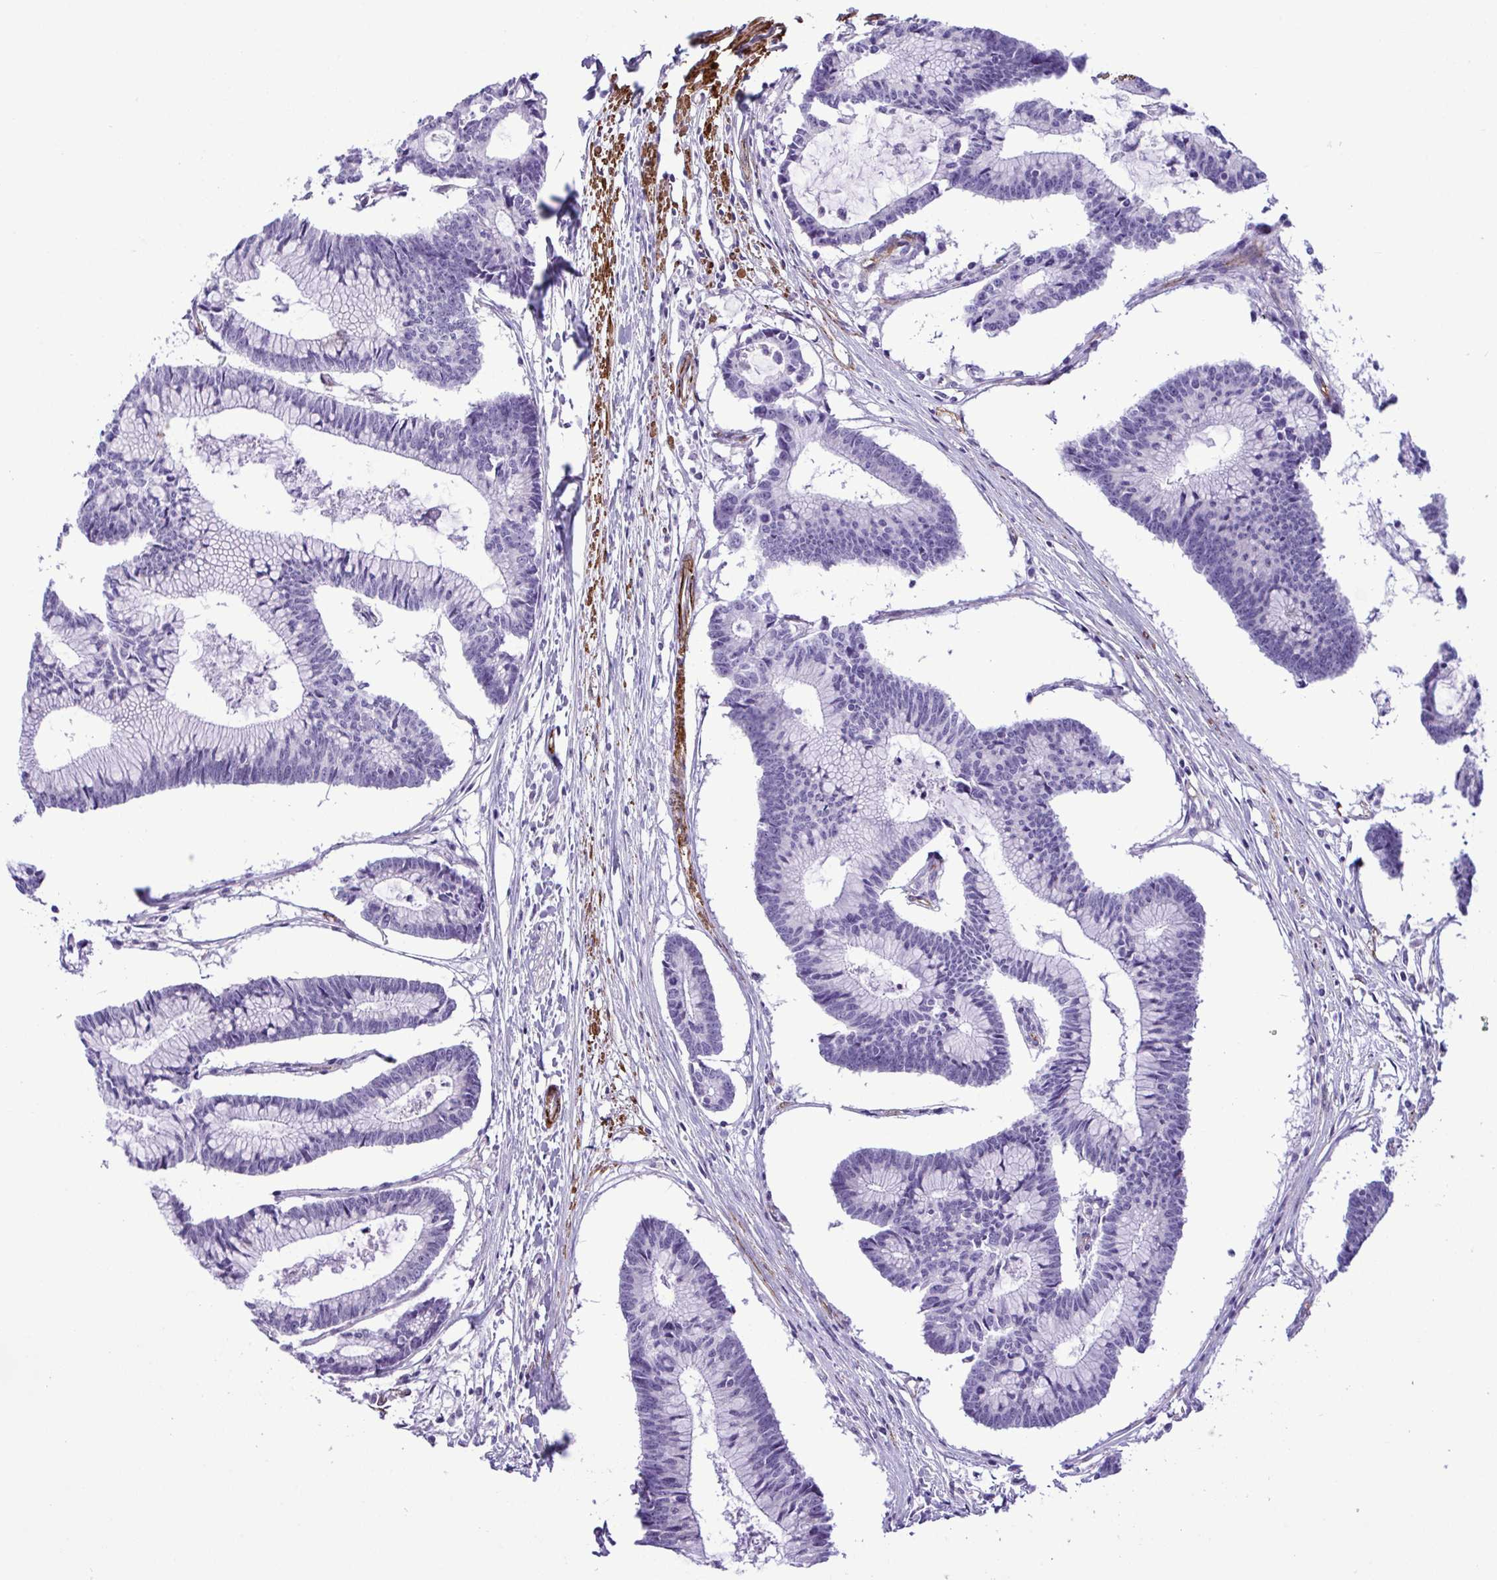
{"staining": {"intensity": "negative", "quantity": "none", "location": "none"}, "tissue": "colorectal cancer", "cell_type": "Tumor cells", "image_type": "cancer", "snomed": [{"axis": "morphology", "description": "Adenocarcinoma, NOS"}, {"axis": "topography", "description": "Colon"}], "caption": "This is an immunohistochemistry (IHC) histopathology image of adenocarcinoma (colorectal). There is no expression in tumor cells.", "gene": "SYNPO2L", "patient": {"sex": "female", "age": 78}}